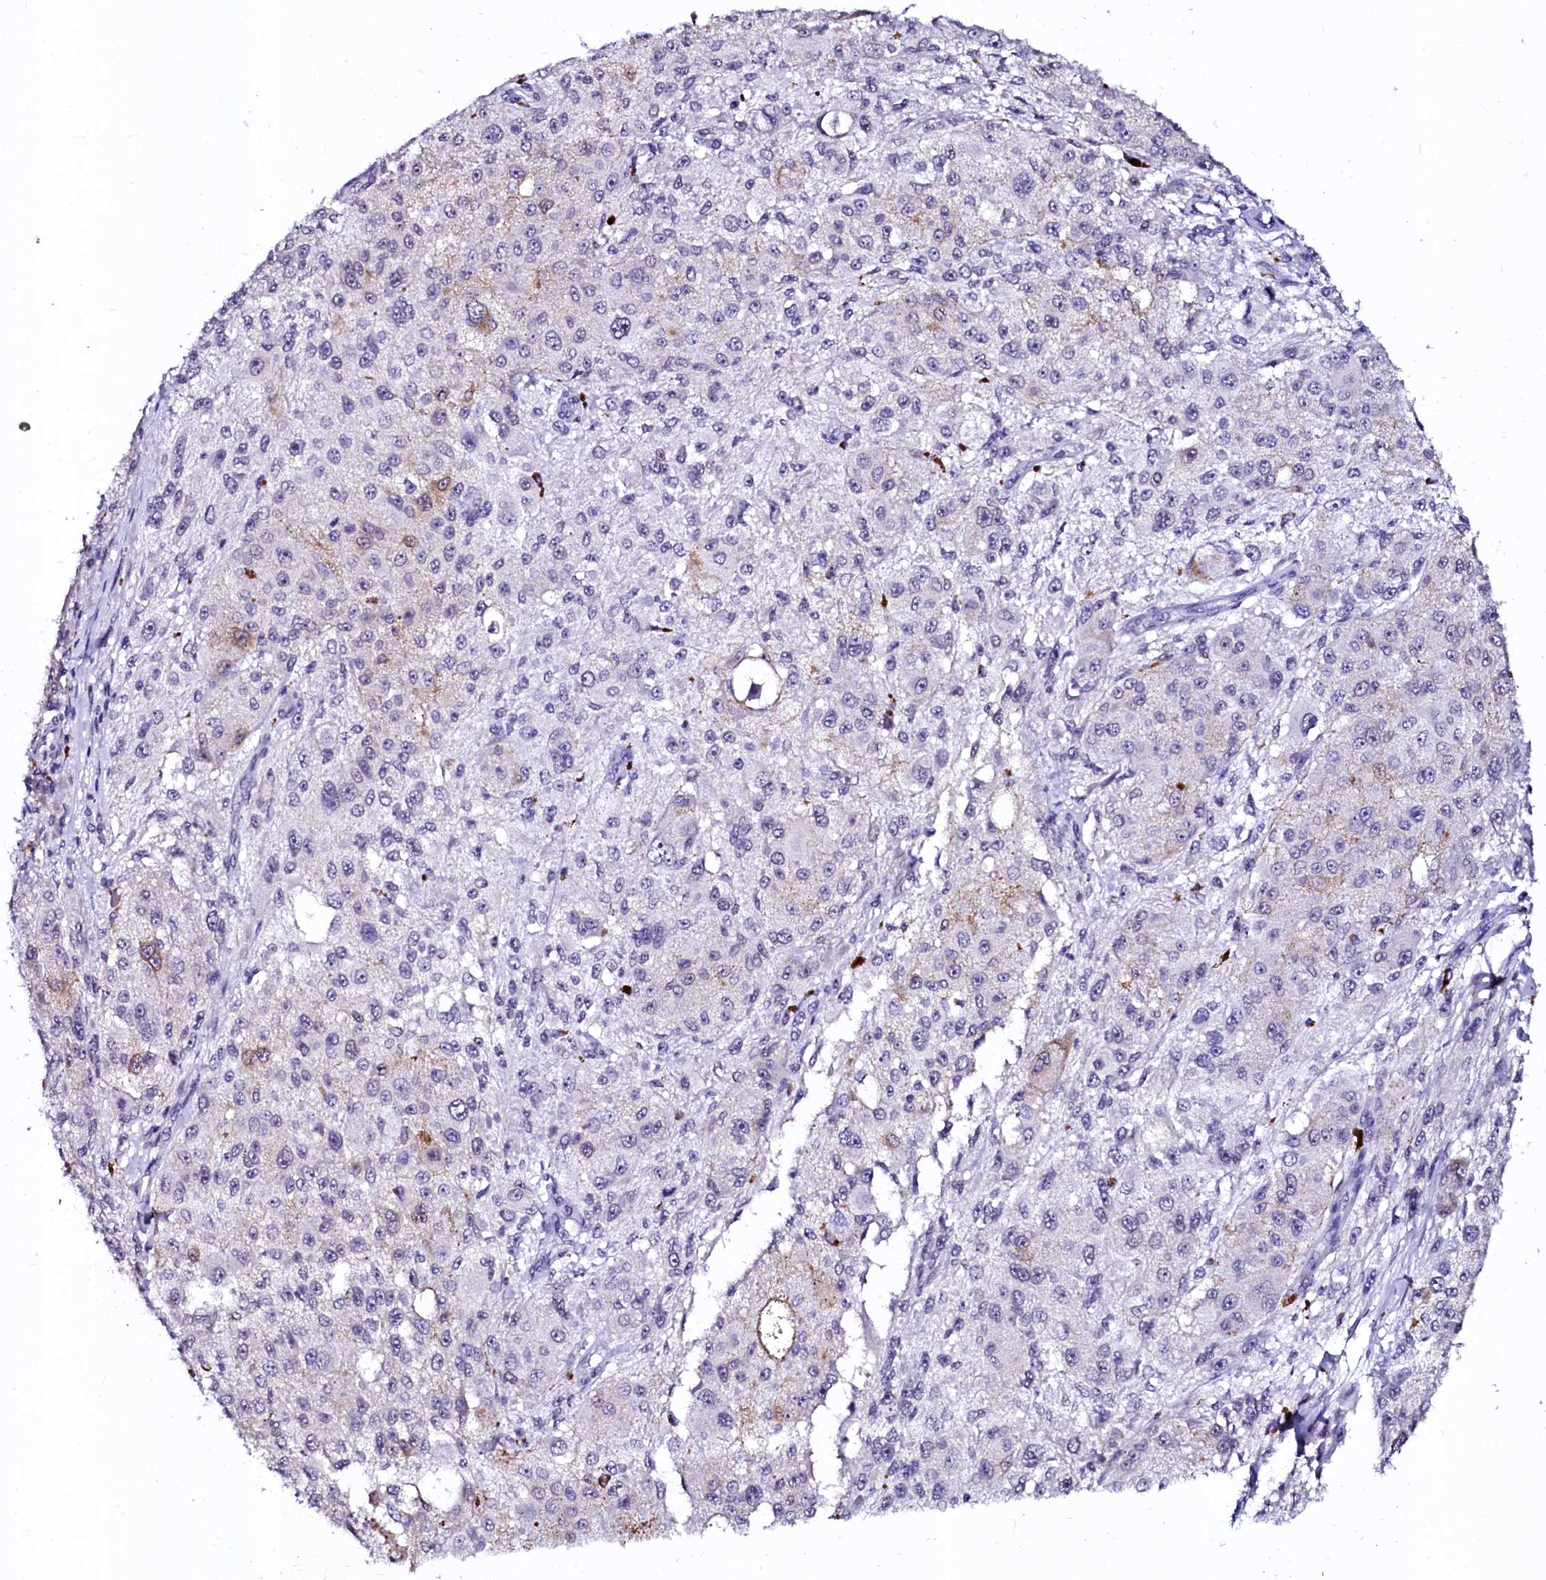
{"staining": {"intensity": "weak", "quantity": "<25%", "location": "cytoplasmic/membranous"}, "tissue": "melanoma", "cell_type": "Tumor cells", "image_type": "cancer", "snomed": [{"axis": "morphology", "description": "Necrosis, NOS"}, {"axis": "morphology", "description": "Malignant melanoma, NOS"}, {"axis": "topography", "description": "Skin"}], "caption": "Immunohistochemistry (IHC) image of neoplastic tissue: malignant melanoma stained with DAB (3,3'-diaminobenzidine) demonstrates no significant protein expression in tumor cells.", "gene": "CTDSPL2", "patient": {"sex": "female", "age": 87}}